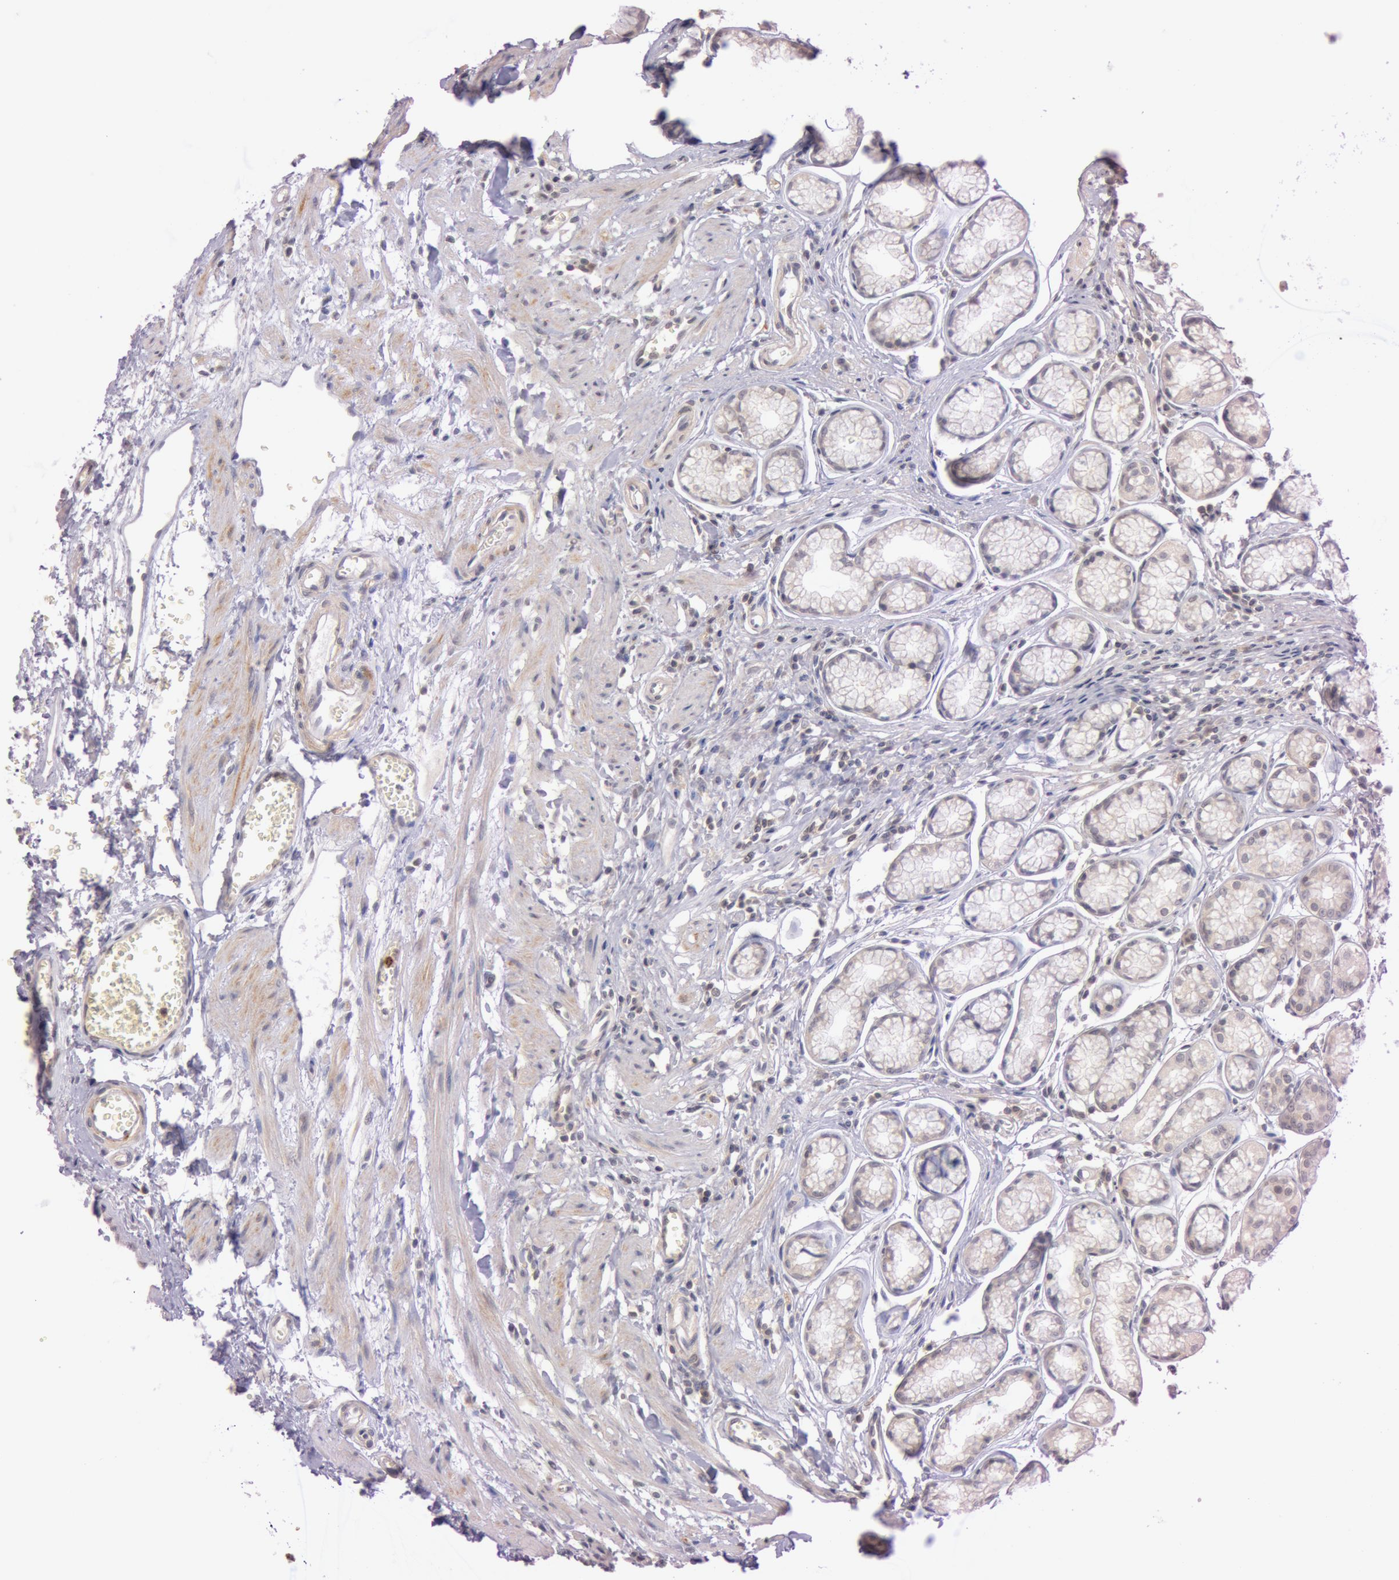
{"staining": {"intensity": "weak", "quantity": ">75%", "location": "cytoplasmic/membranous"}, "tissue": "stomach", "cell_type": "Glandular cells", "image_type": "normal", "snomed": [{"axis": "morphology", "description": "Normal tissue, NOS"}, {"axis": "topography", "description": "Stomach"}], "caption": "Protein staining of benign stomach reveals weak cytoplasmic/membranous expression in approximately >75% of glandular cells.", "gene": "ATG2B", "patient": {"sex": "male", "age": 42}}